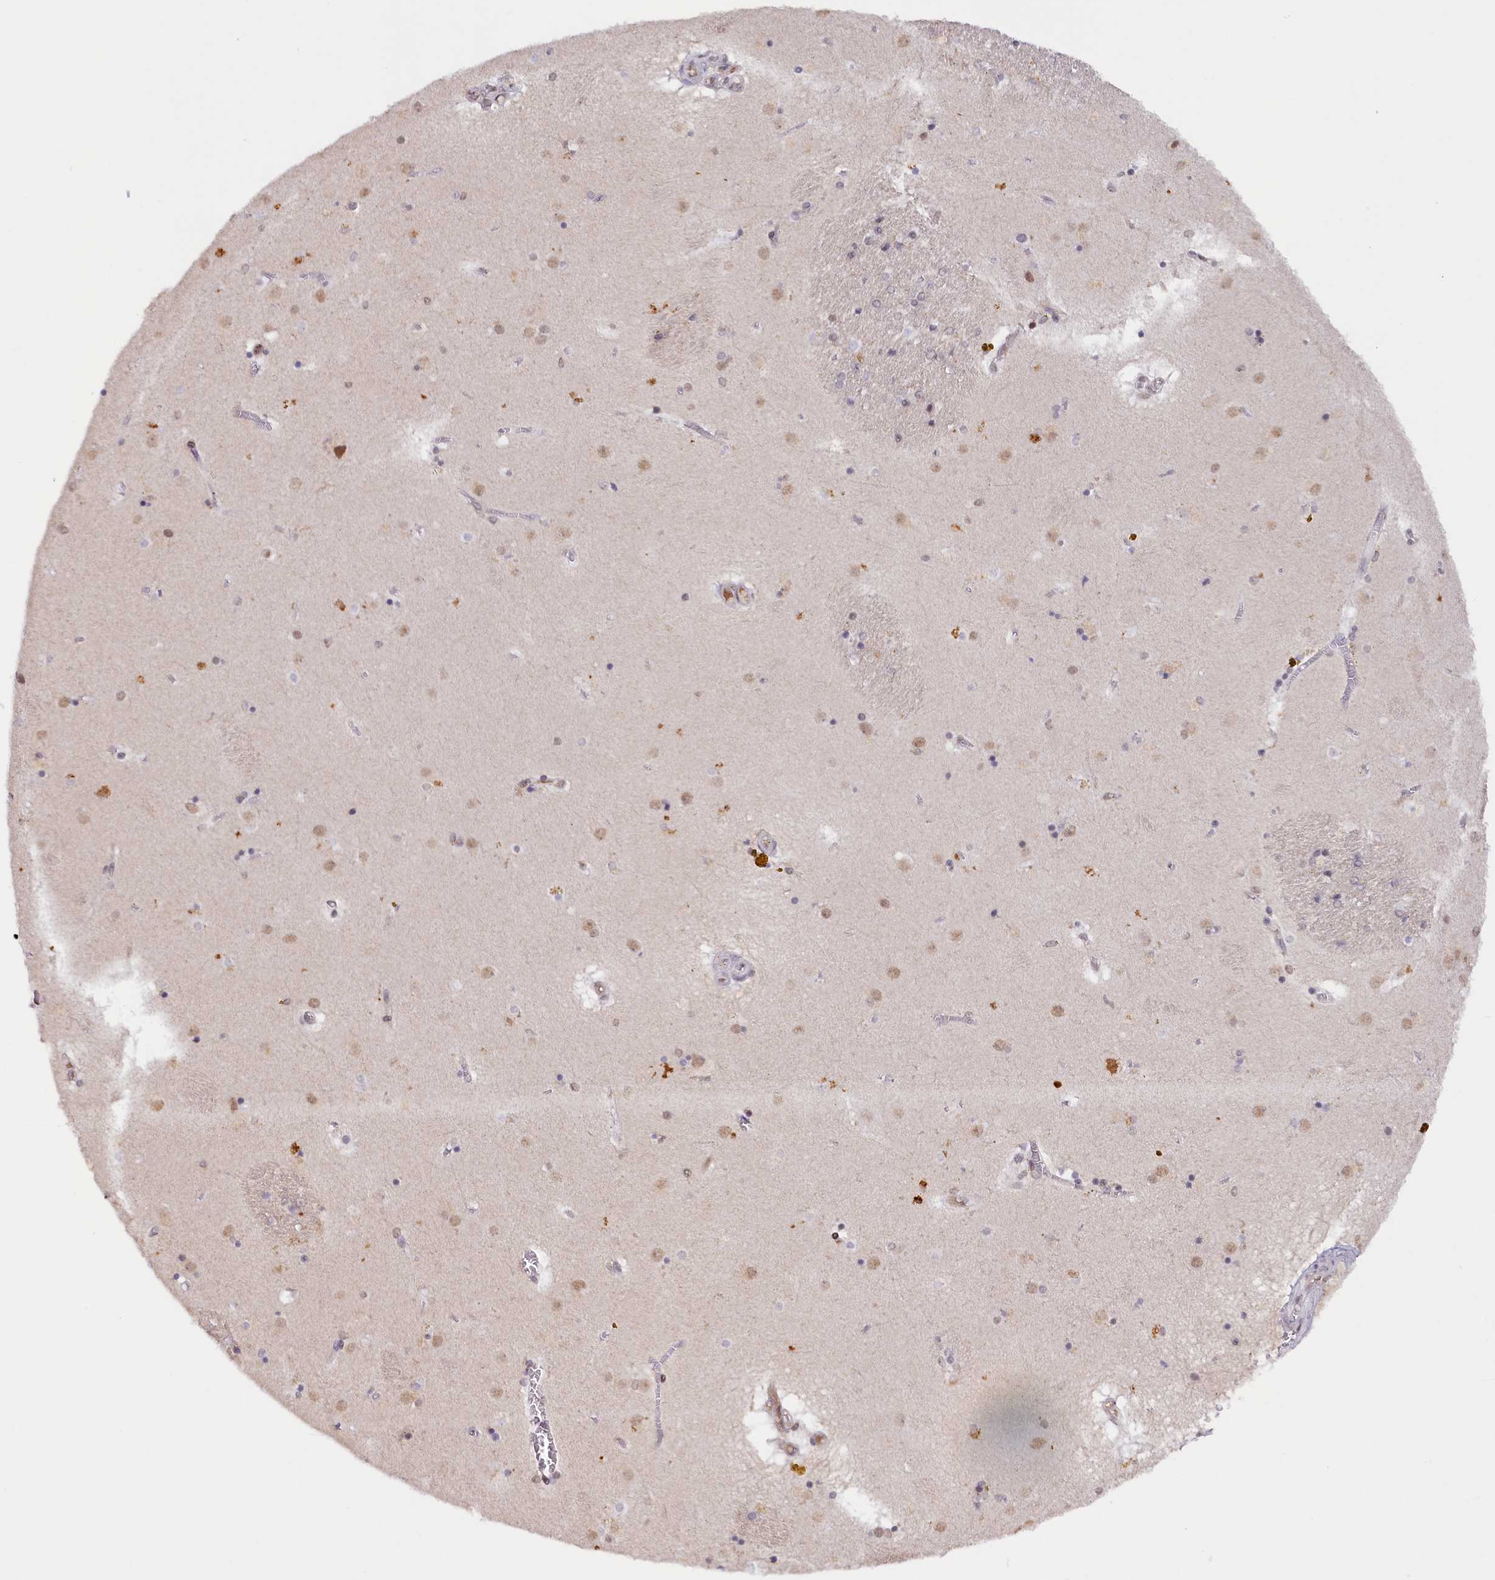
{"staining": {"intensity": "negative", "quantity": "none", "location": "none"}, "tissue": "caudate", "cell_type": "Glial cells", "image_type": "normal", "snomed": [{"axis": "morphology", "description": "Normal tissue, NOS"}, {"axis": "topography", "description": "Lateral ventricle wall"}], "caption": "This is an IHC photomicrograph of benign human caudate. There is no expression in glial cells.", "gene": "SEC31B", "patient": {"sex": "male", "age": 70}}